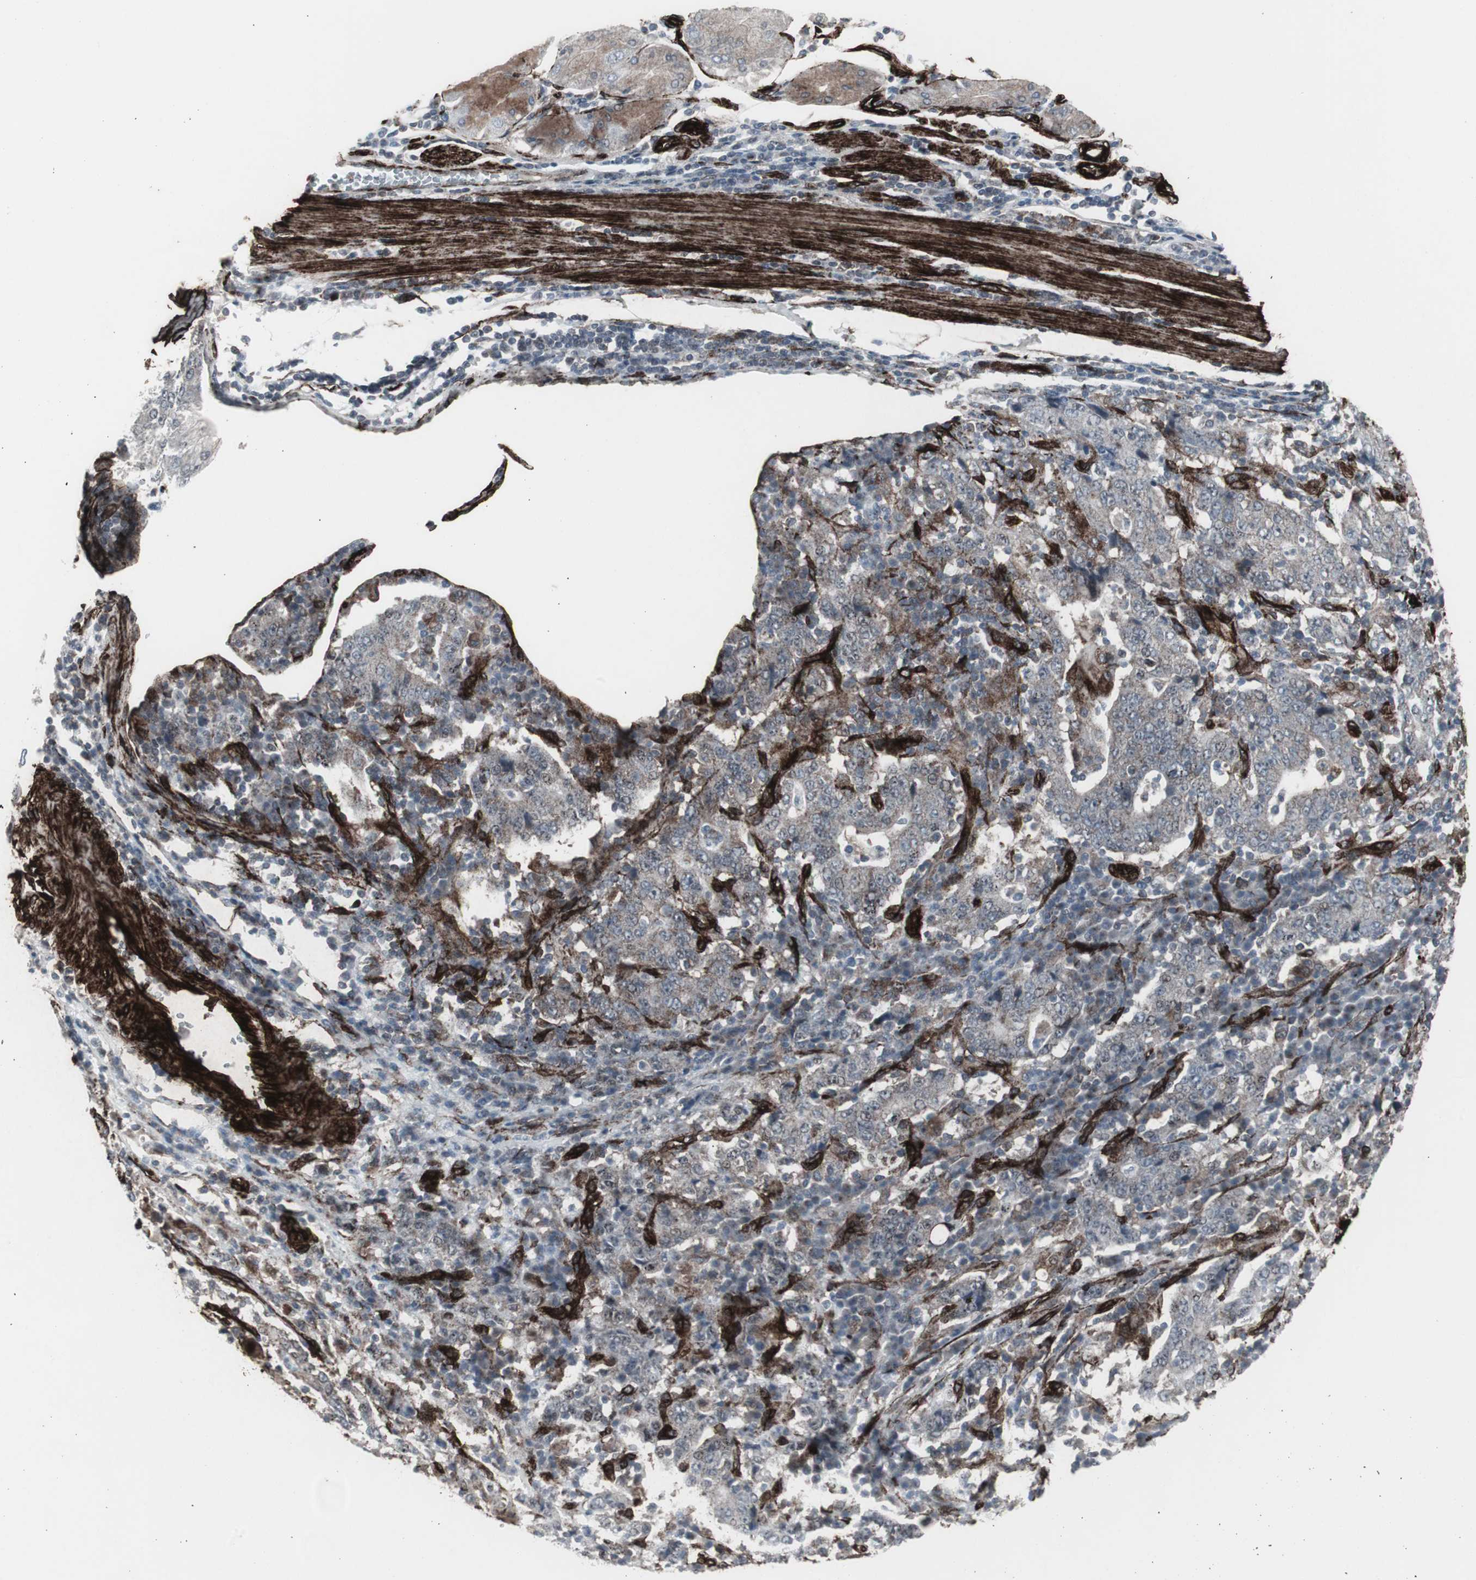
{"staining": {"intensity": "negative", "quantity": "none", "location": "none"}, "tissue": "stomach cancer", "cell_type": "Tumor cells", "image_type": "cancer", "snomed": [{"axis": "morphology", "description": "Normal tissue, NOS"}, {"axis": "morphology", "description": "Adenocarcinoma, NOS"}, {"axis": "topography", "description": "Stomach, upper"}, {"axis": "topography", "description": "Stomach"}], "caption": "Immunohistochemical staining of stomach adenocarcinoma shows no significant positivity in tumor cells. (Stains: DAB (3,3'-diaminobenzidine) immunohistochemistry with hematoxylin counter stain, Microscopy: brightfield microscopy at high magnification).", "gene": "PDGFA", "patient": {"sex": "male", "age": 59}}